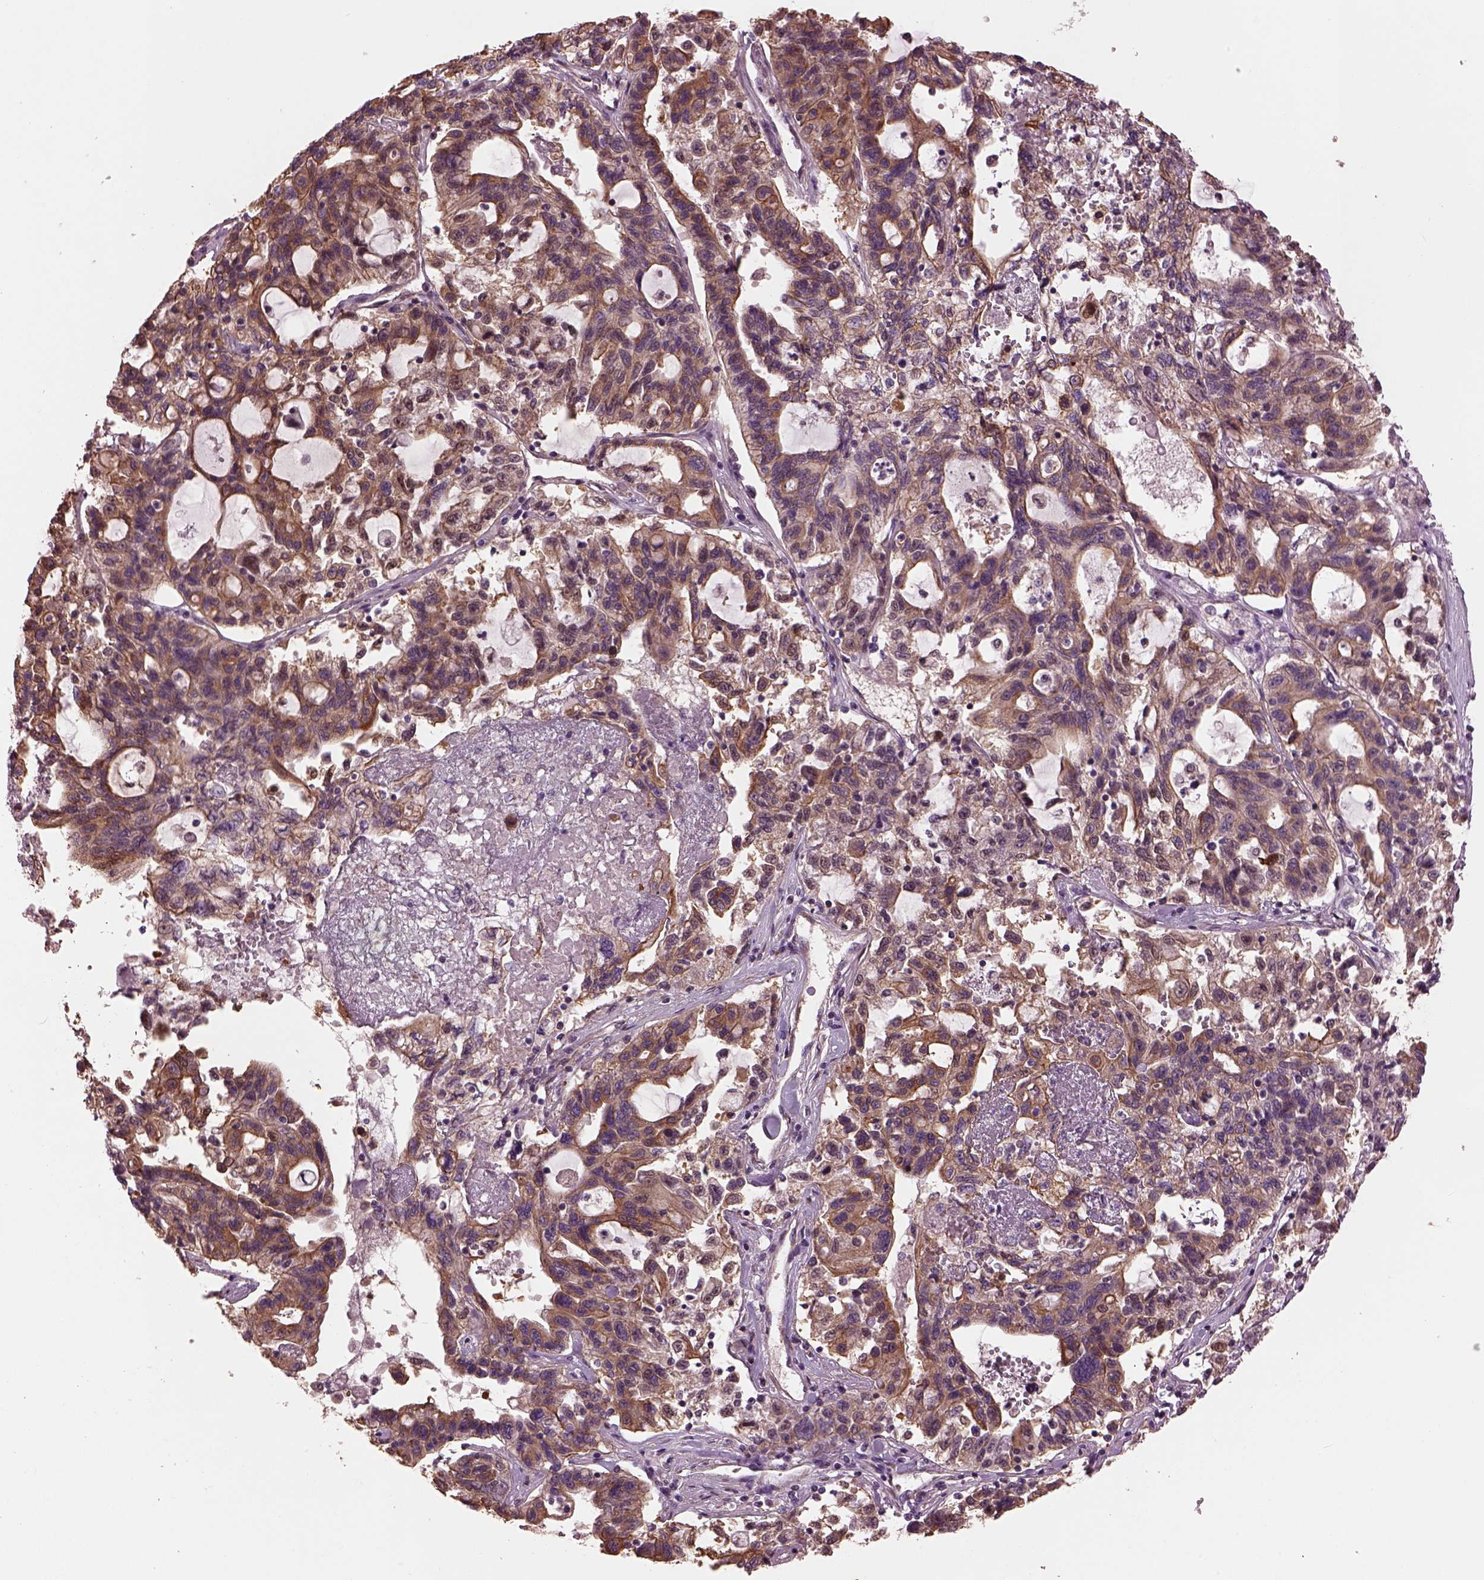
{"staining": {"intensity": "moderate", "quantity": "25%-75%", "location": "cytoplasmic/membranous"}, "tissue": "liver cancer", "cell_type": "Tumor cells", "image_type": "cancer", "snomed": [{"axis": "morphology", "description": "Adenocarcinoma, NOS"}, {"axis": "morphology", "description": "Cholangiocarcinoma"}, {"axis": "topography", "description": "Liver"}], "caption": "Cholangiocarcinoma (liver) was stained to show a protein in brown. There is medium levels of moderate cytoplasmic/membranous positivity in about 25%-75% of tumor cells. (Stains: DAB in brown, nuclei in blue, Microscopy: brightfield microscopy at high magnification).", "gene": "RUFY3", "patient": {"sex": "male", "age": 64}}